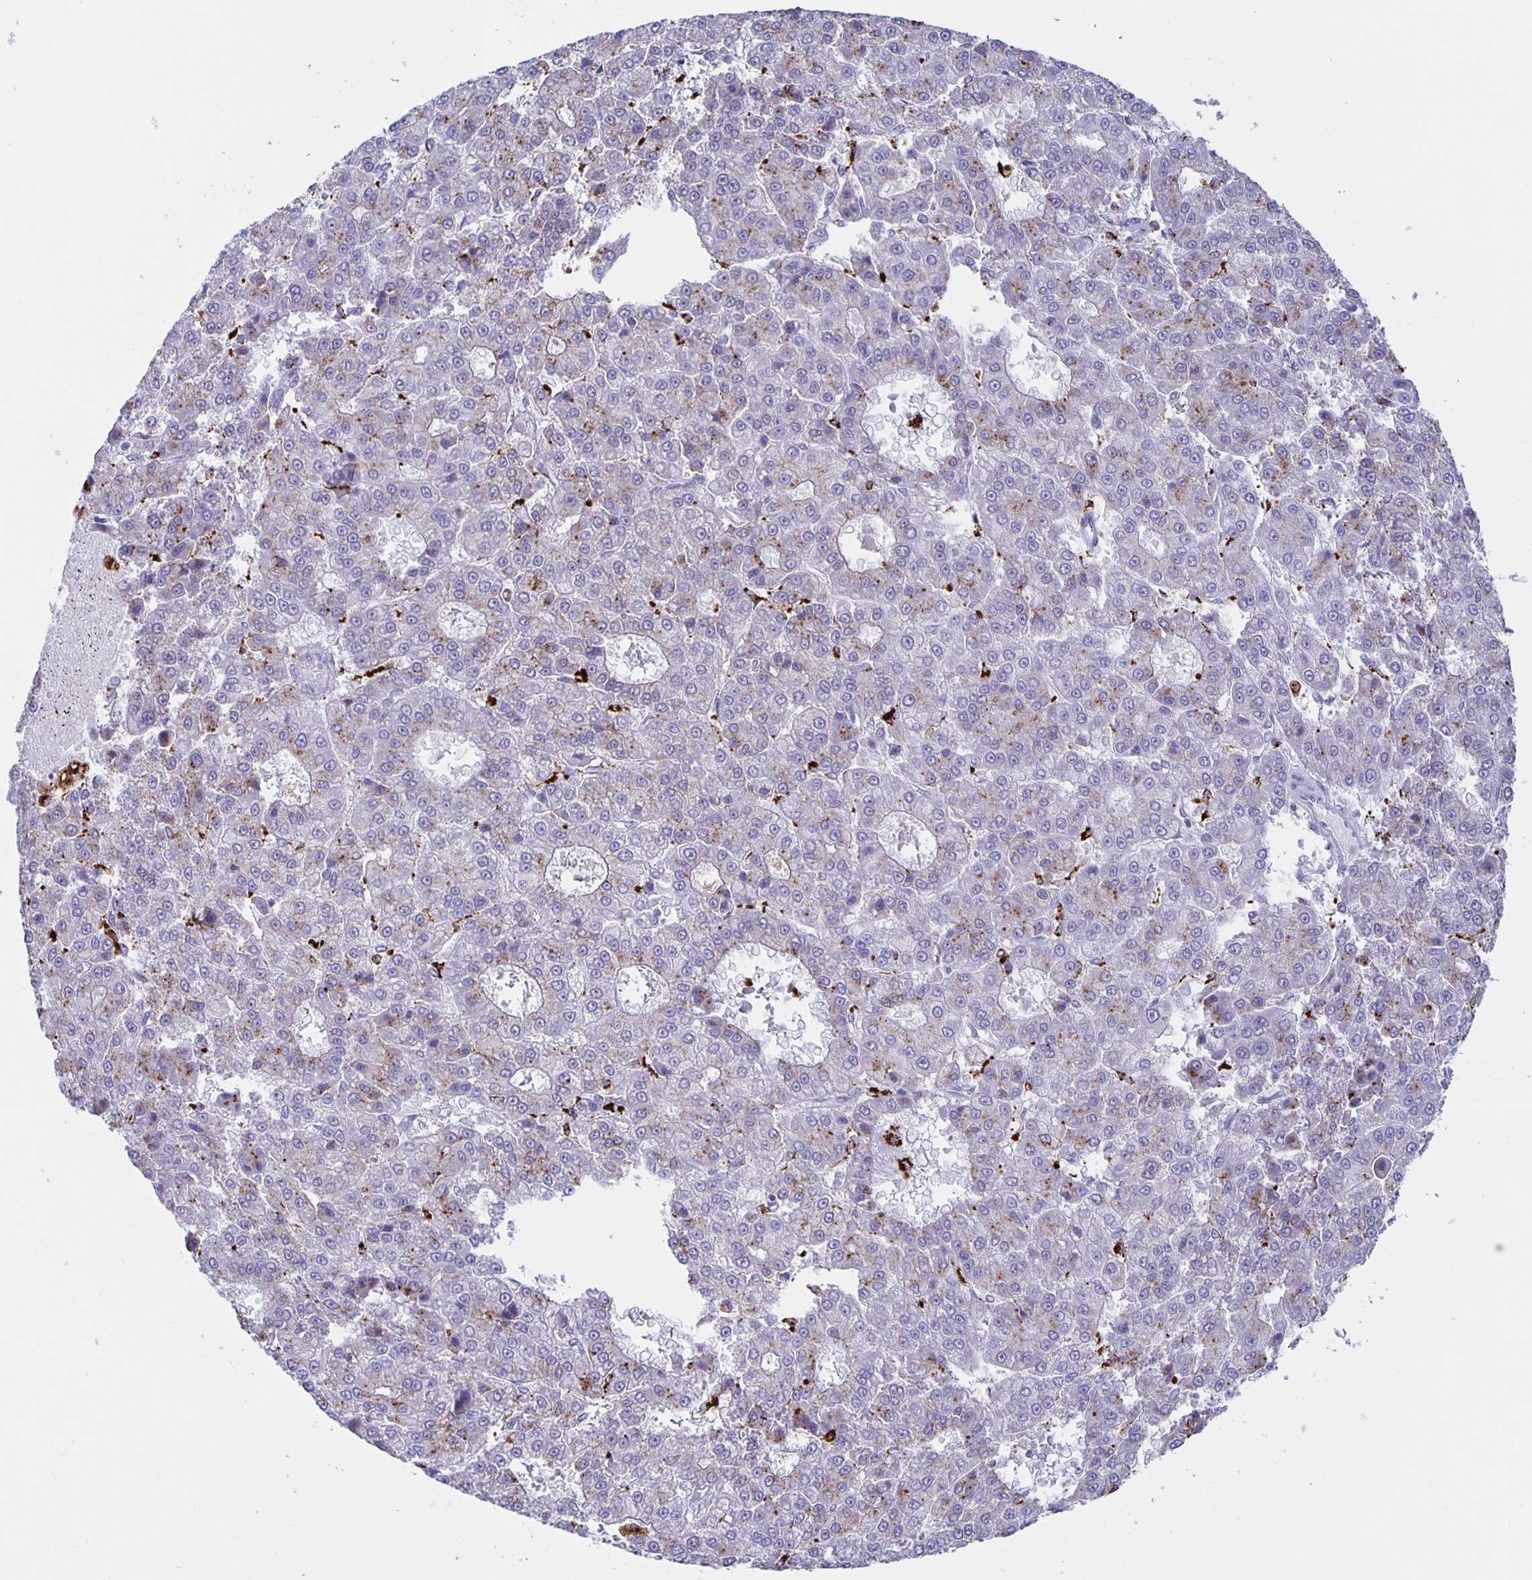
{"staining": {"intensity": "weak", "quantity": "<25%", "location": "cytoplasmic/membranous"}, "tissue": "liver cancer", "cell_type": "Tumor cells", "image_type": "cancer", "snomed": [{"axis": "morphology", "description": "Carcinoma, Hepatocellular, NOS"}, {"axis": "topography", "description": "Liver"}], "caption": "IHC of liver hepatocellular carcinoma displays no expression in tumor cells.", "gene": "LIPA", "patient": {"sex": "male", "age": 70}}